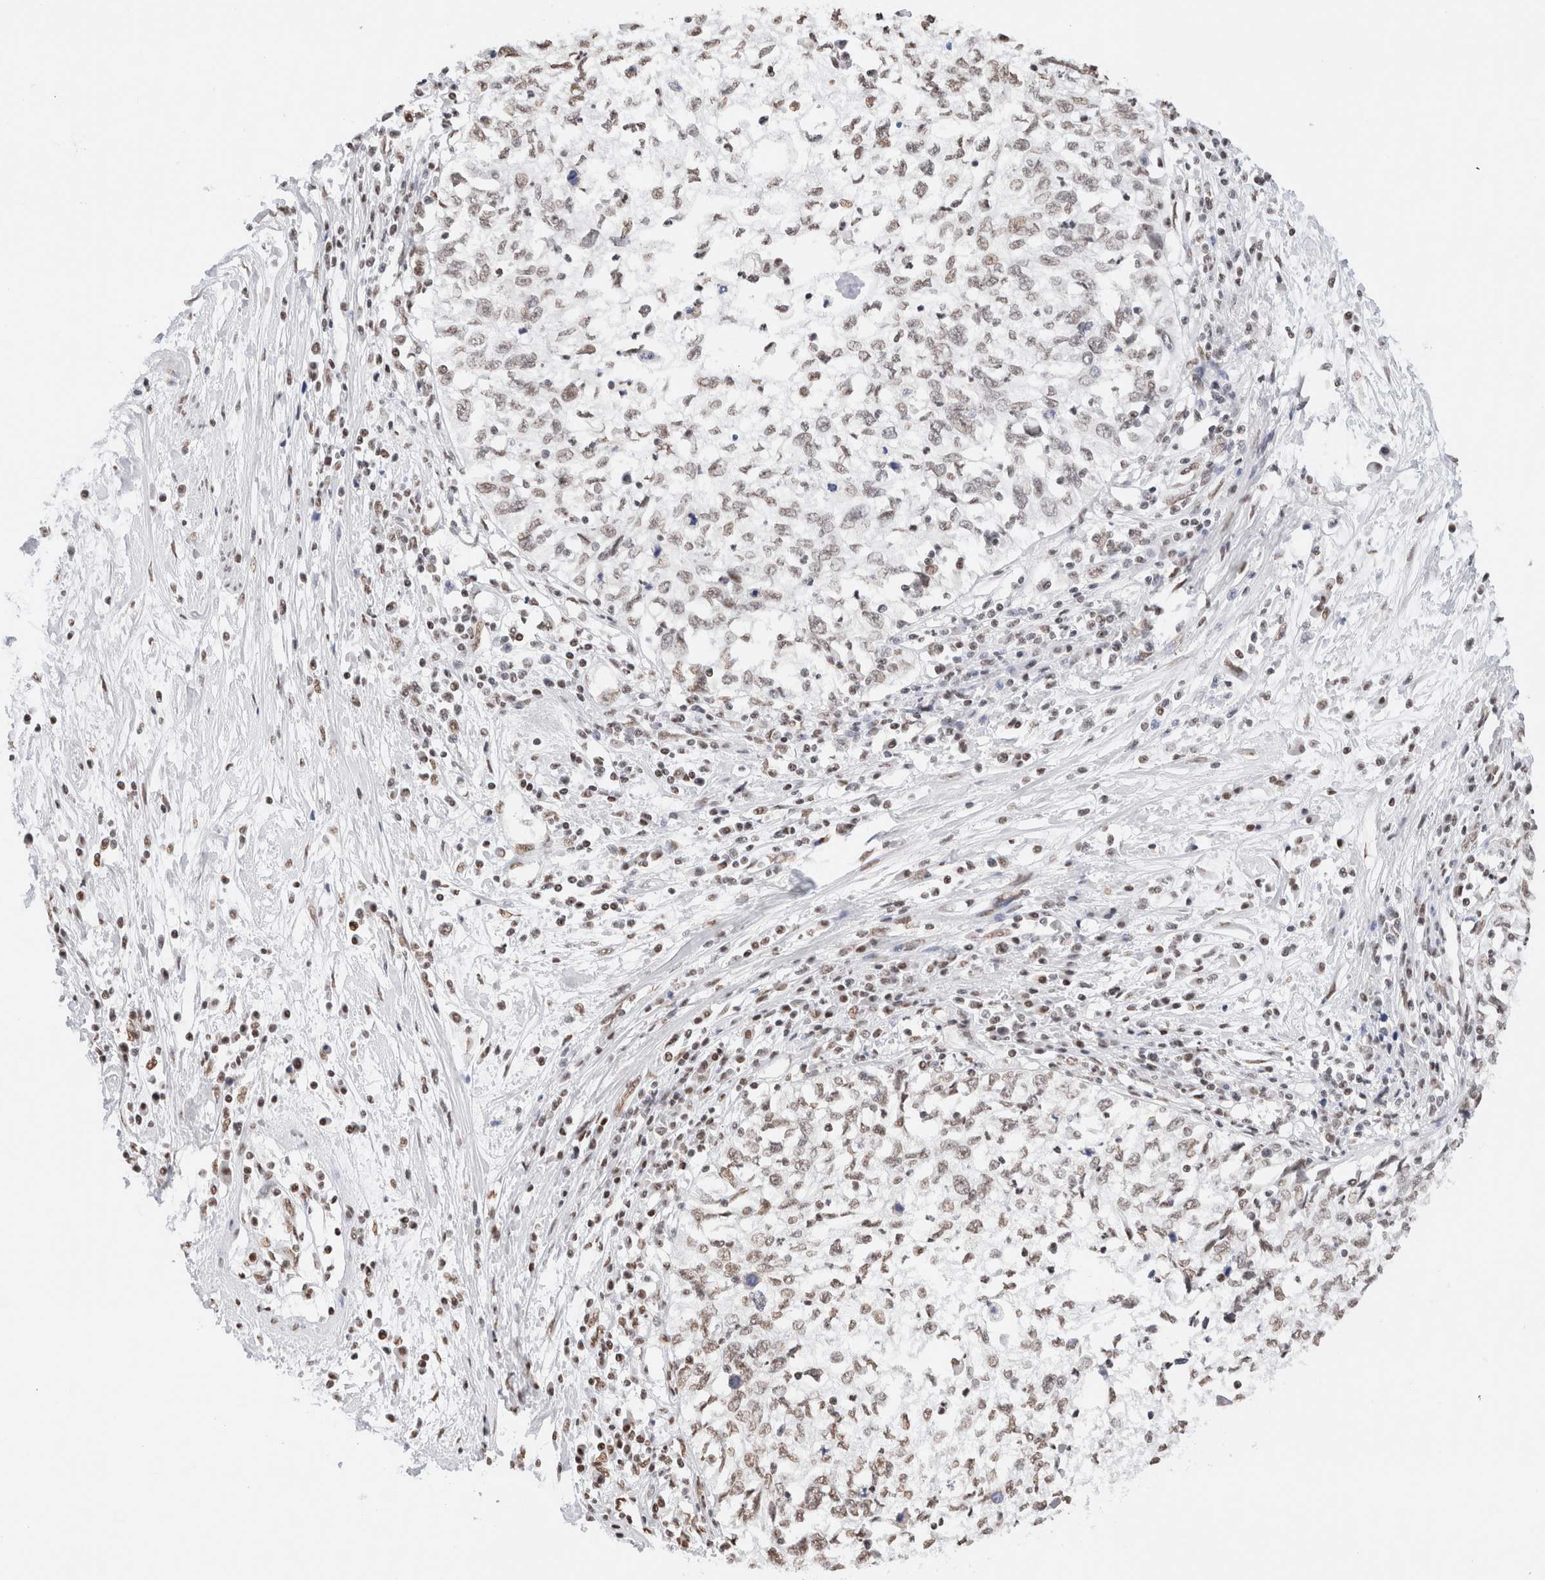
{"staining": {"intensity": "weak", "quantity": "25%-75%", "location": "nuclear"}, "tissue": "cervical cancer", "cell_type": "Tumor cells", "image_type": "cancer", "snomed": [{"axis": "morphology", "description": "Squamous cell carcinoma, NOS"}, {"axis": "topography", "description": "Cervix"}], "caption": "Immunohistochemistry (DAB) staining of cervical cancer (squamous cell carcinoma) exhibits weak nuclear protein staining in approximately 25%-75% of tumor cells.", "gene": "SUPT3H", "patient": {"sex": "female", "age": 57}}